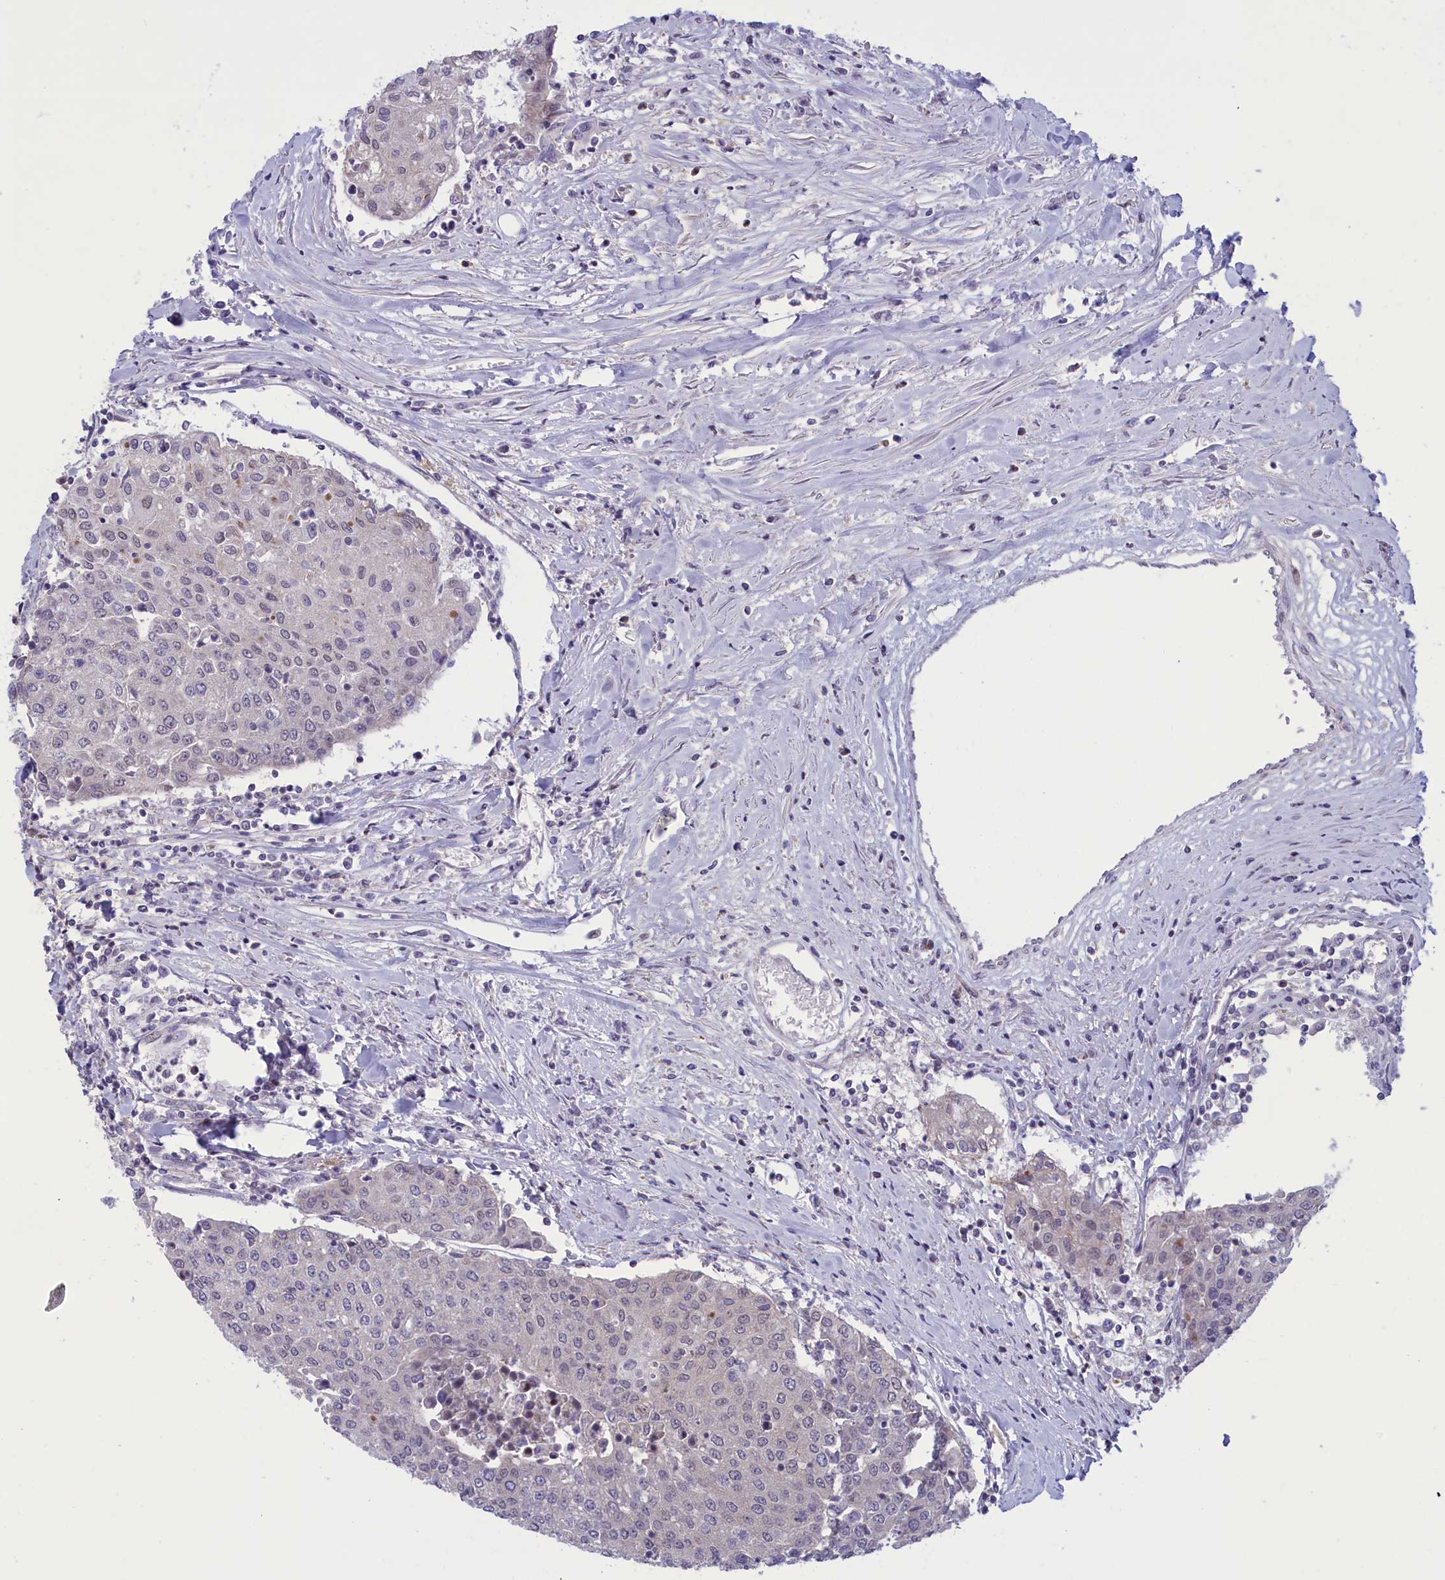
{"staining": {"intensity": "negative", "quantity": "none", "location": "none"}, "tissue": "urothelial cancer", "cell_type": "Tumor cells", "image_type": "cancer", "snomed": [{"axis": "morphology", "description": "Urothelial carcinoma, High grade"}, {"axis": "topography", "description": "Urinary bladder"}], "caption": "Image shows no significant protein positivity in tumor cells of urothelial cancer. (Brightfield microscopy of DAB (3,3'-diaminobenzidine) IHC at high magnification).", "gene": "CORO2A", "patient": {"sex": "female", "age": 85}}